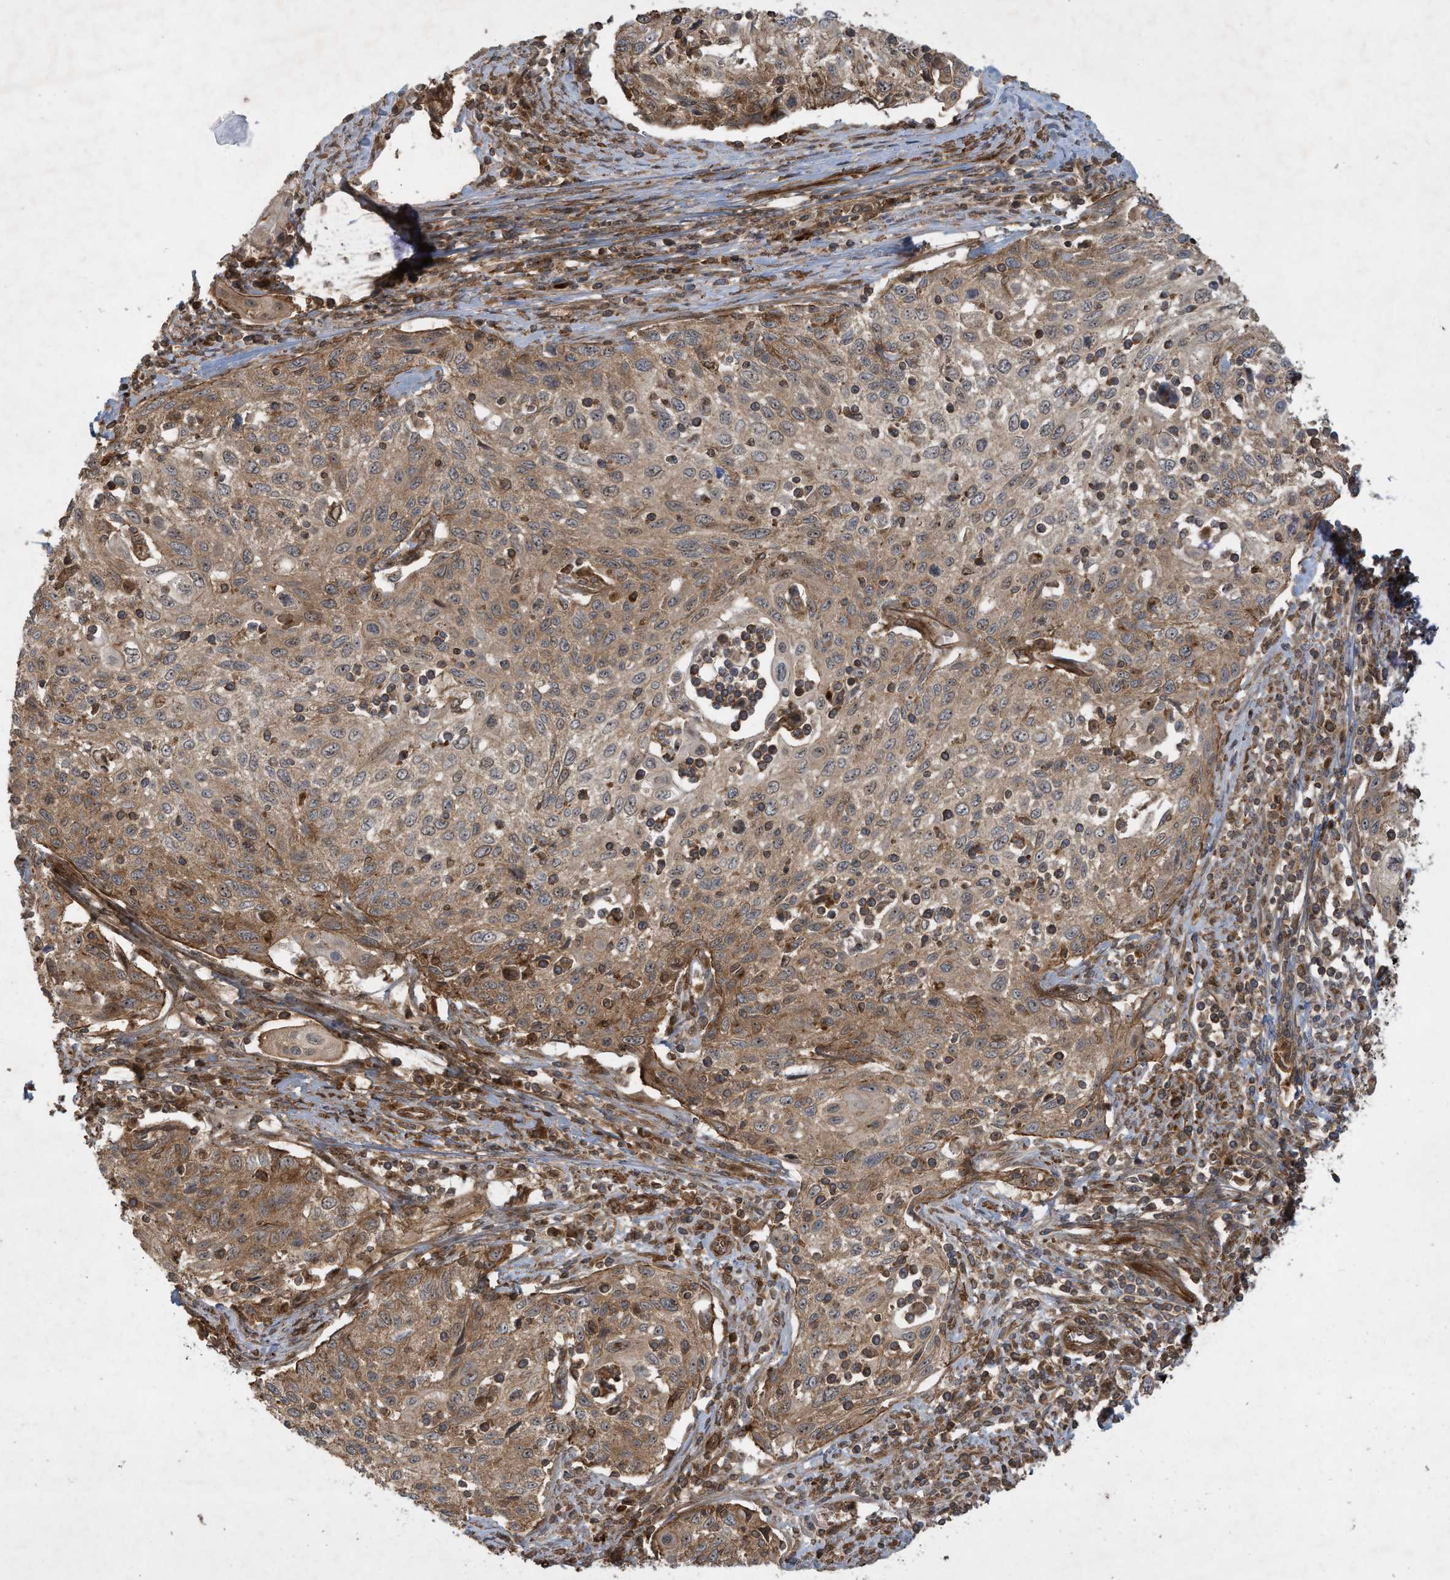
{"staining": {"intensity": "moderate", "quantity": ">75%", "location": "cytoplasmic/membranous"}, "tissue": "cervical cancer", "cell_type": "Tumor cells", "image_type": "cancer", "snomed": [{"axis": "morphology", "description": "Squamous cell carcinoma, NOS"}, {"axis": "topography", "description": "Cervix"}], "caption": "This histopathology image exhibits cervical squamous cell carcinoma stained with IHC to label a protein in brown. The cytoplasmic/membranous of tumor cells show moderate positivity for the protein. Nuclei are counter-stained blue.", "gene": "DDIT4", "patient": {"sex": "female", "age": 70}}